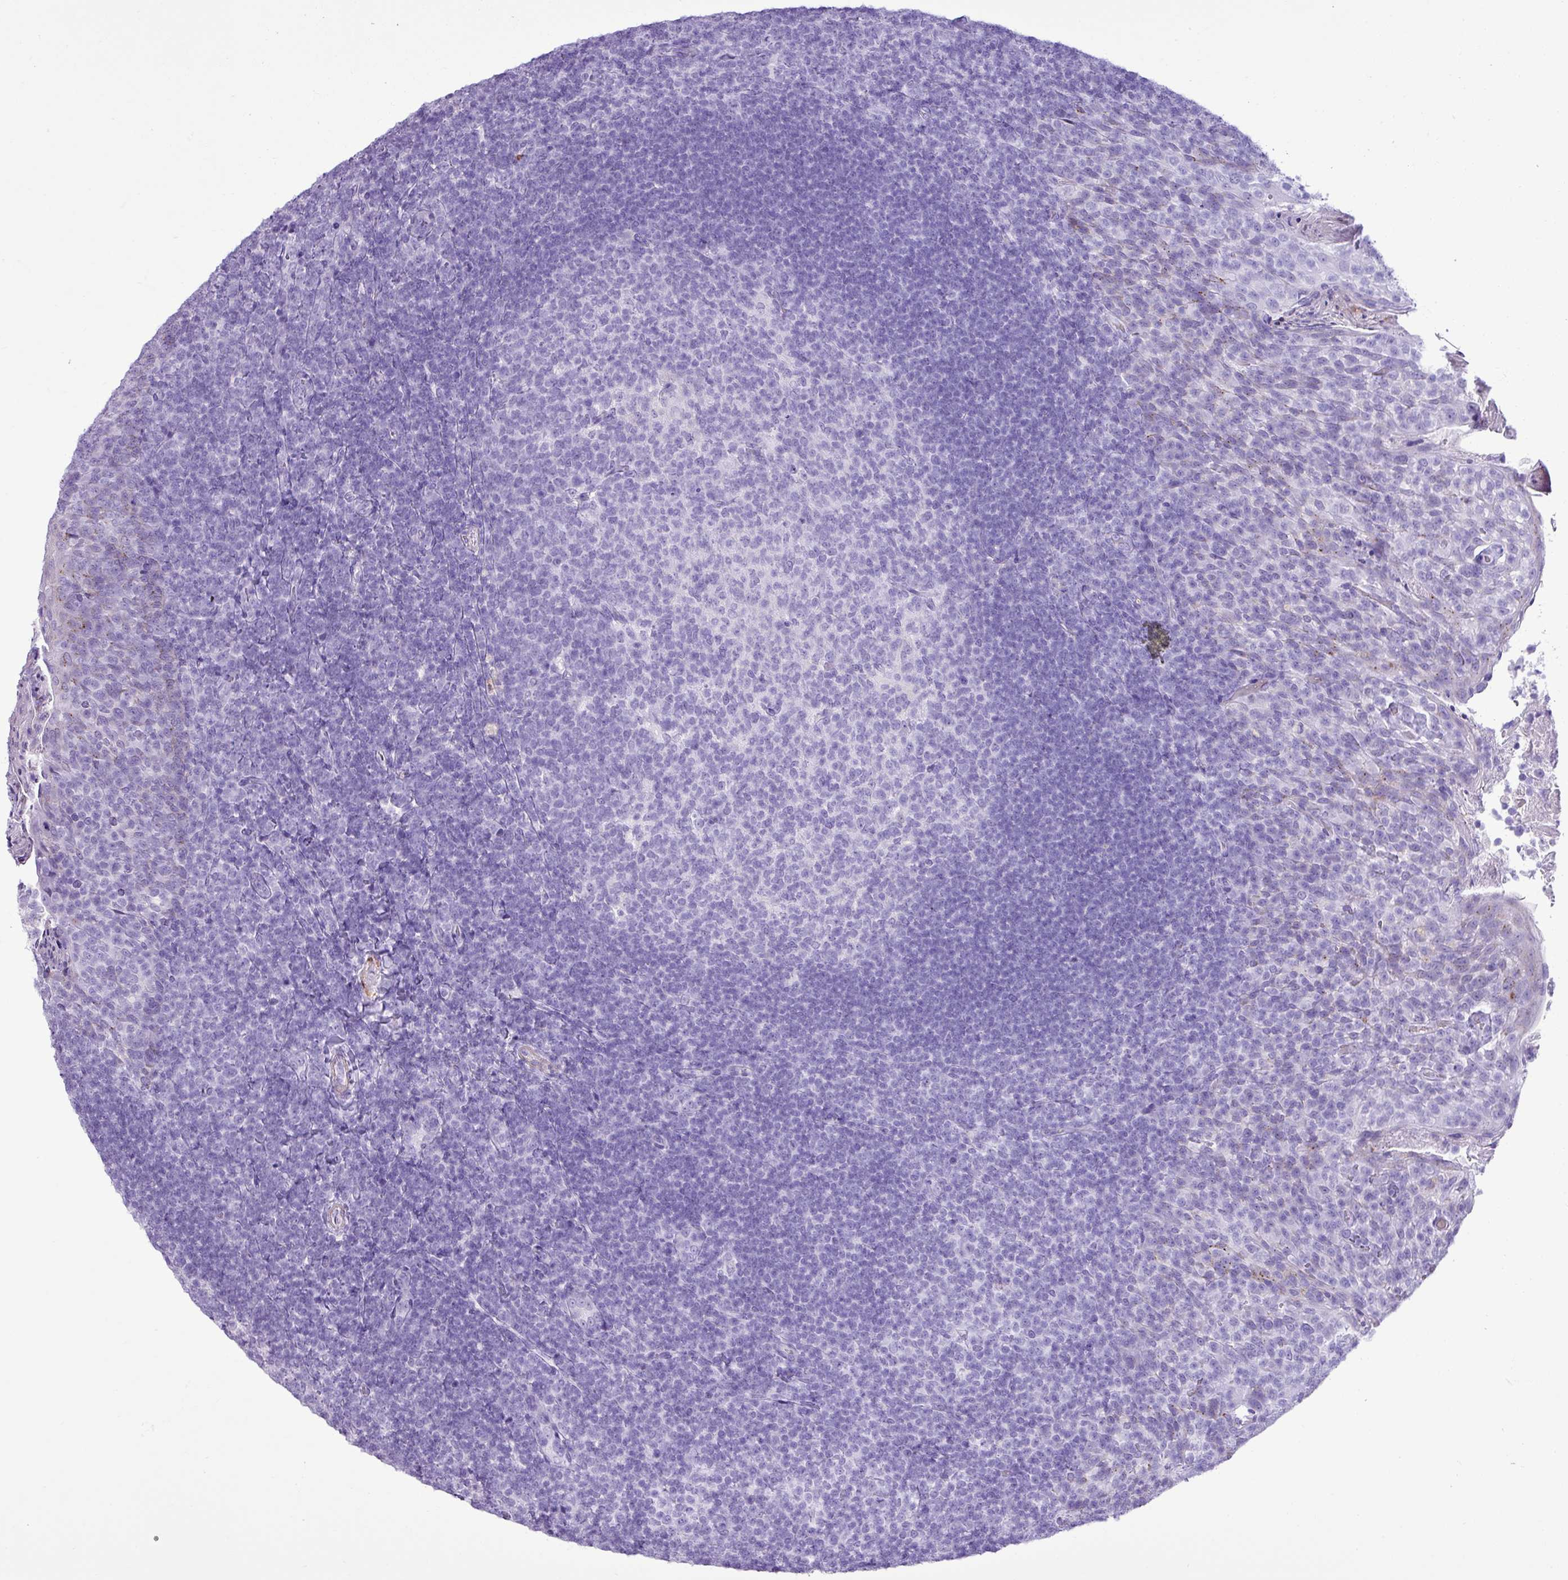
{"staining": {"intensity": "negative", "quantity": "none", "location": "none"}, "tissue": "tonsil", "cell_type": "Germinal center cells", "image_type": "normal", "snomed": [{"axis": "morphology", "description": "Normal tissue, NOS"}, {"axis": "topography", "description": "Tonsil"}], "caption": "There is no significant expression in germinal center cells of tonsil.", "gene": "ZSCAN5A", "patient": {"sex": "female", "age": 10}}